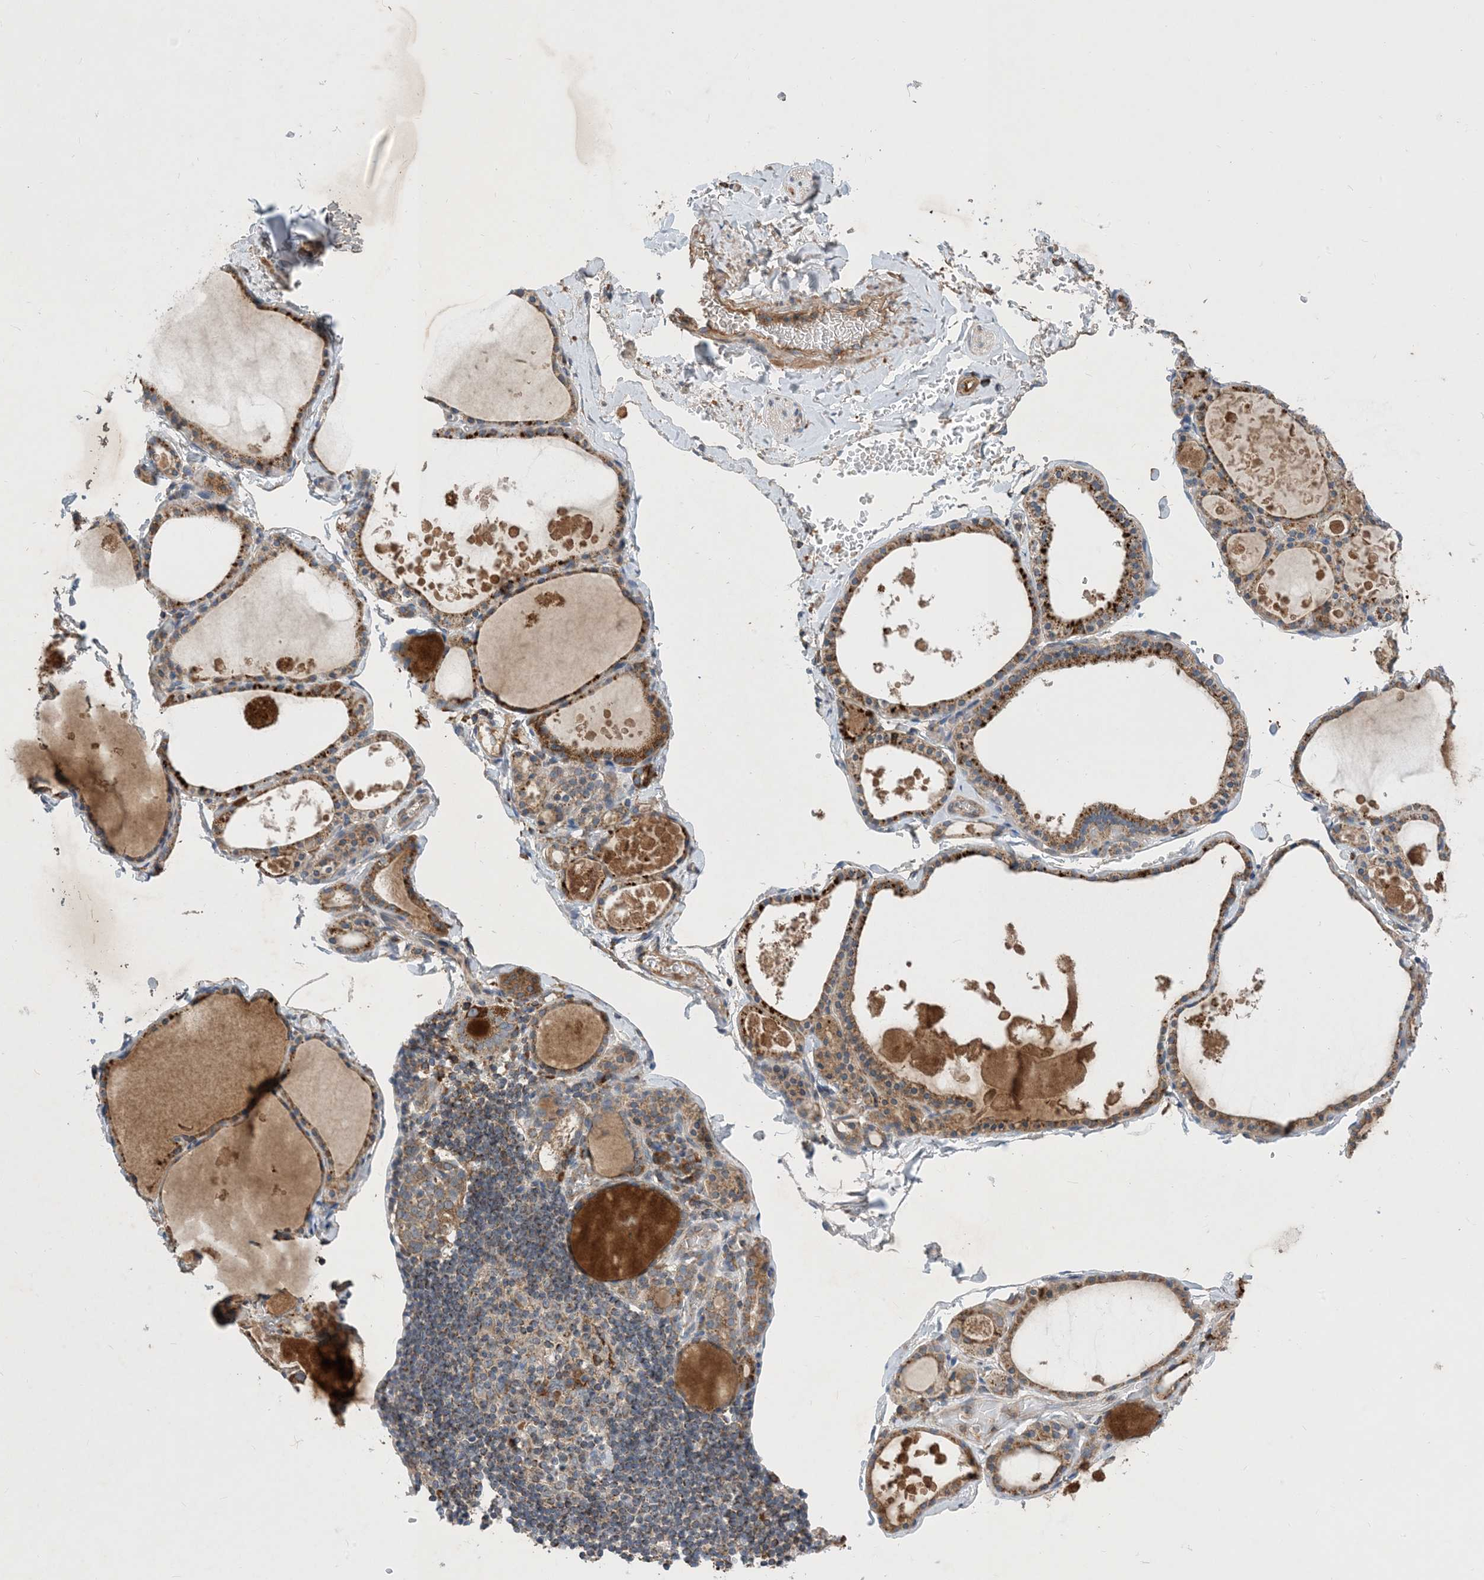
{"staining": {"intensity": "moderate", "quantity": ">75%", "location": "cytoplasmic/membranous"}, "tissue": "thyroid gland", "cell_type": "Glandular cells", "image_type": "normal", "snomed": [{"axis": "morphology", "description": "Normal tissue, NOS"}, {"axis": "topography", "description": "Thyroid gland"}], "caption": "A micrograph showing moderate cytoplasmic/membranous expression in approximately >75% of glandular cells in benign thyroid gland, as visualized by brown immunohistochemical staining.", "gene": "STK19", "patient": {"sex": "male", "age": 56}}